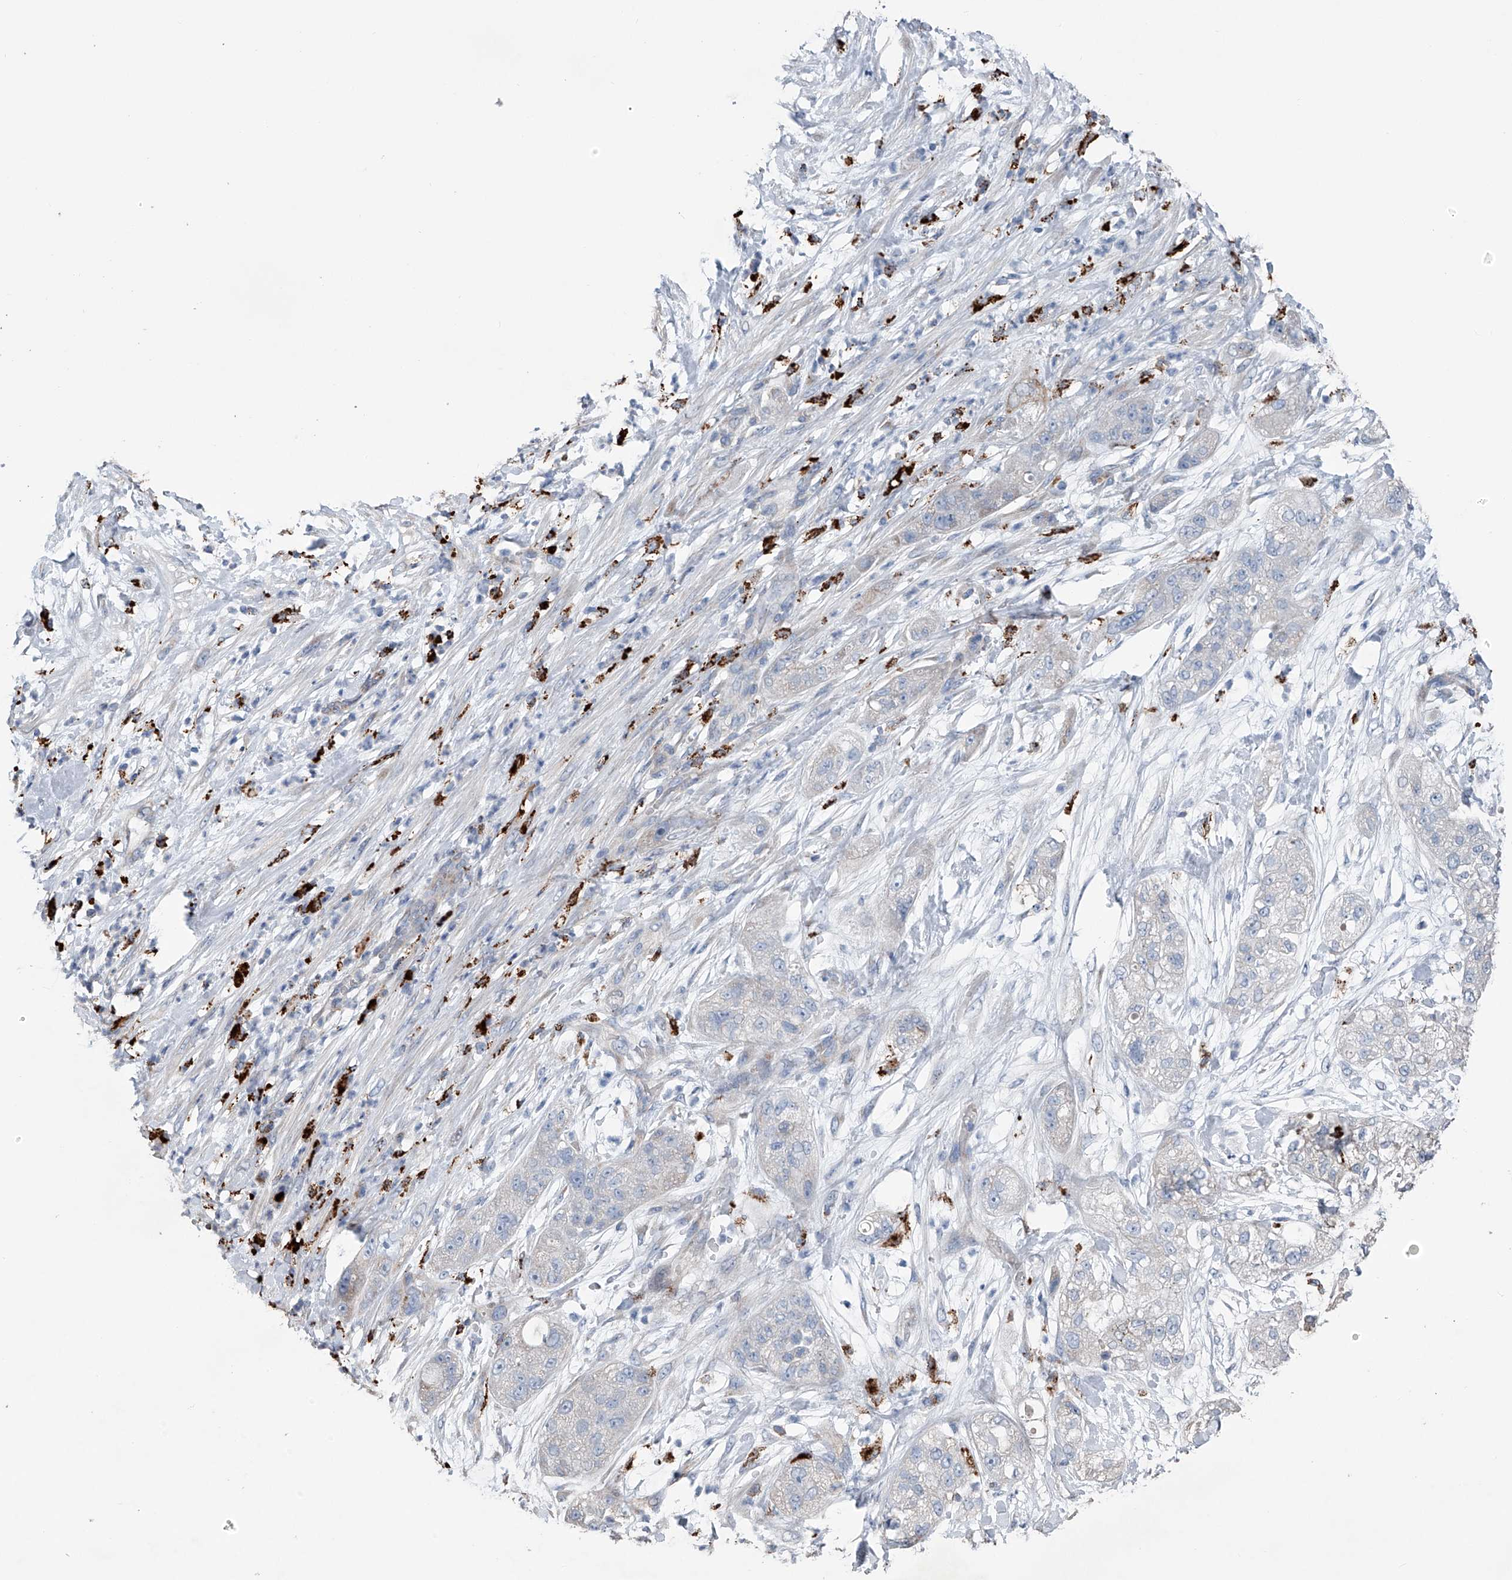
{"staining": {"intensity": "negative", "quantity": "none", "location": "none"}, "tissue": "pancreatic cancer", "cell_type": "Tumor cells", "image_type": "cancer", "snomed": [{"axis": "morphology", "description": "Adenocarcinoma, NOS"}, {"axis": "topography", "description": "Pancreas"}], "caption": "Immunohistochemistry image of pancreatic cancer stained for a protein (brown), which reveals no staining in tumor cells.", "gene": "ZNF772", "patient": {"sex": "female", "age": 78}}